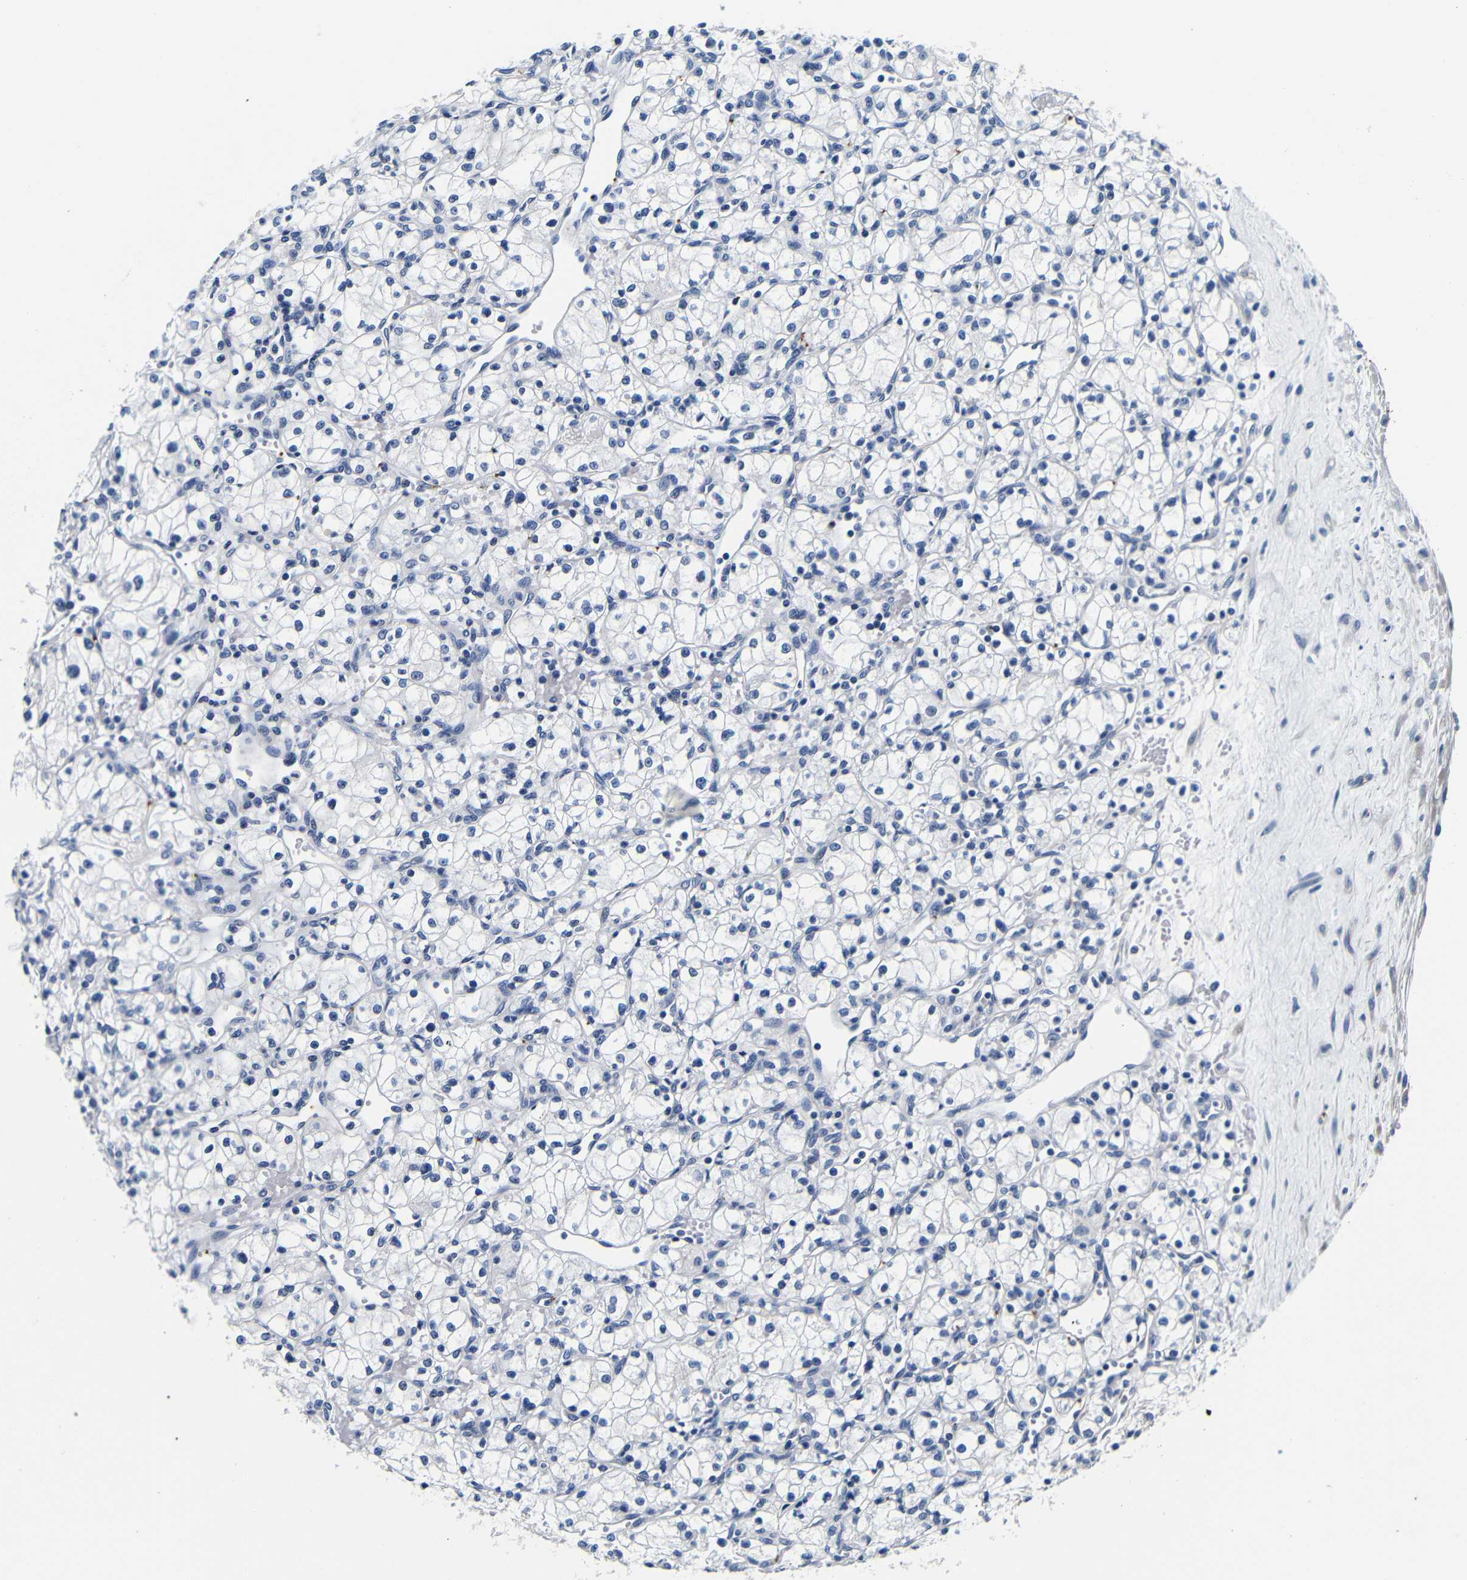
{"staining": {"intensity": "negative", "quantity": "none", "location": "none"}, "tissue": "renal cancer", "cell_type": "Tumor cells", "image_type": "cancer", "snomed": [{"axis": "morphology", "description": "Normal tissue, NOS"}, {"axis": "morphology", "description": "Adenocarcinoma, NOS"}, {"axis": "topography", "description": "Kidney"}], "caption": "Micrograph shows no significant protein positivity in tumor cells of adenocarcinoma (renal).", "gene": "GP1BA", "patient": {"sex": "male", "age": 59}}